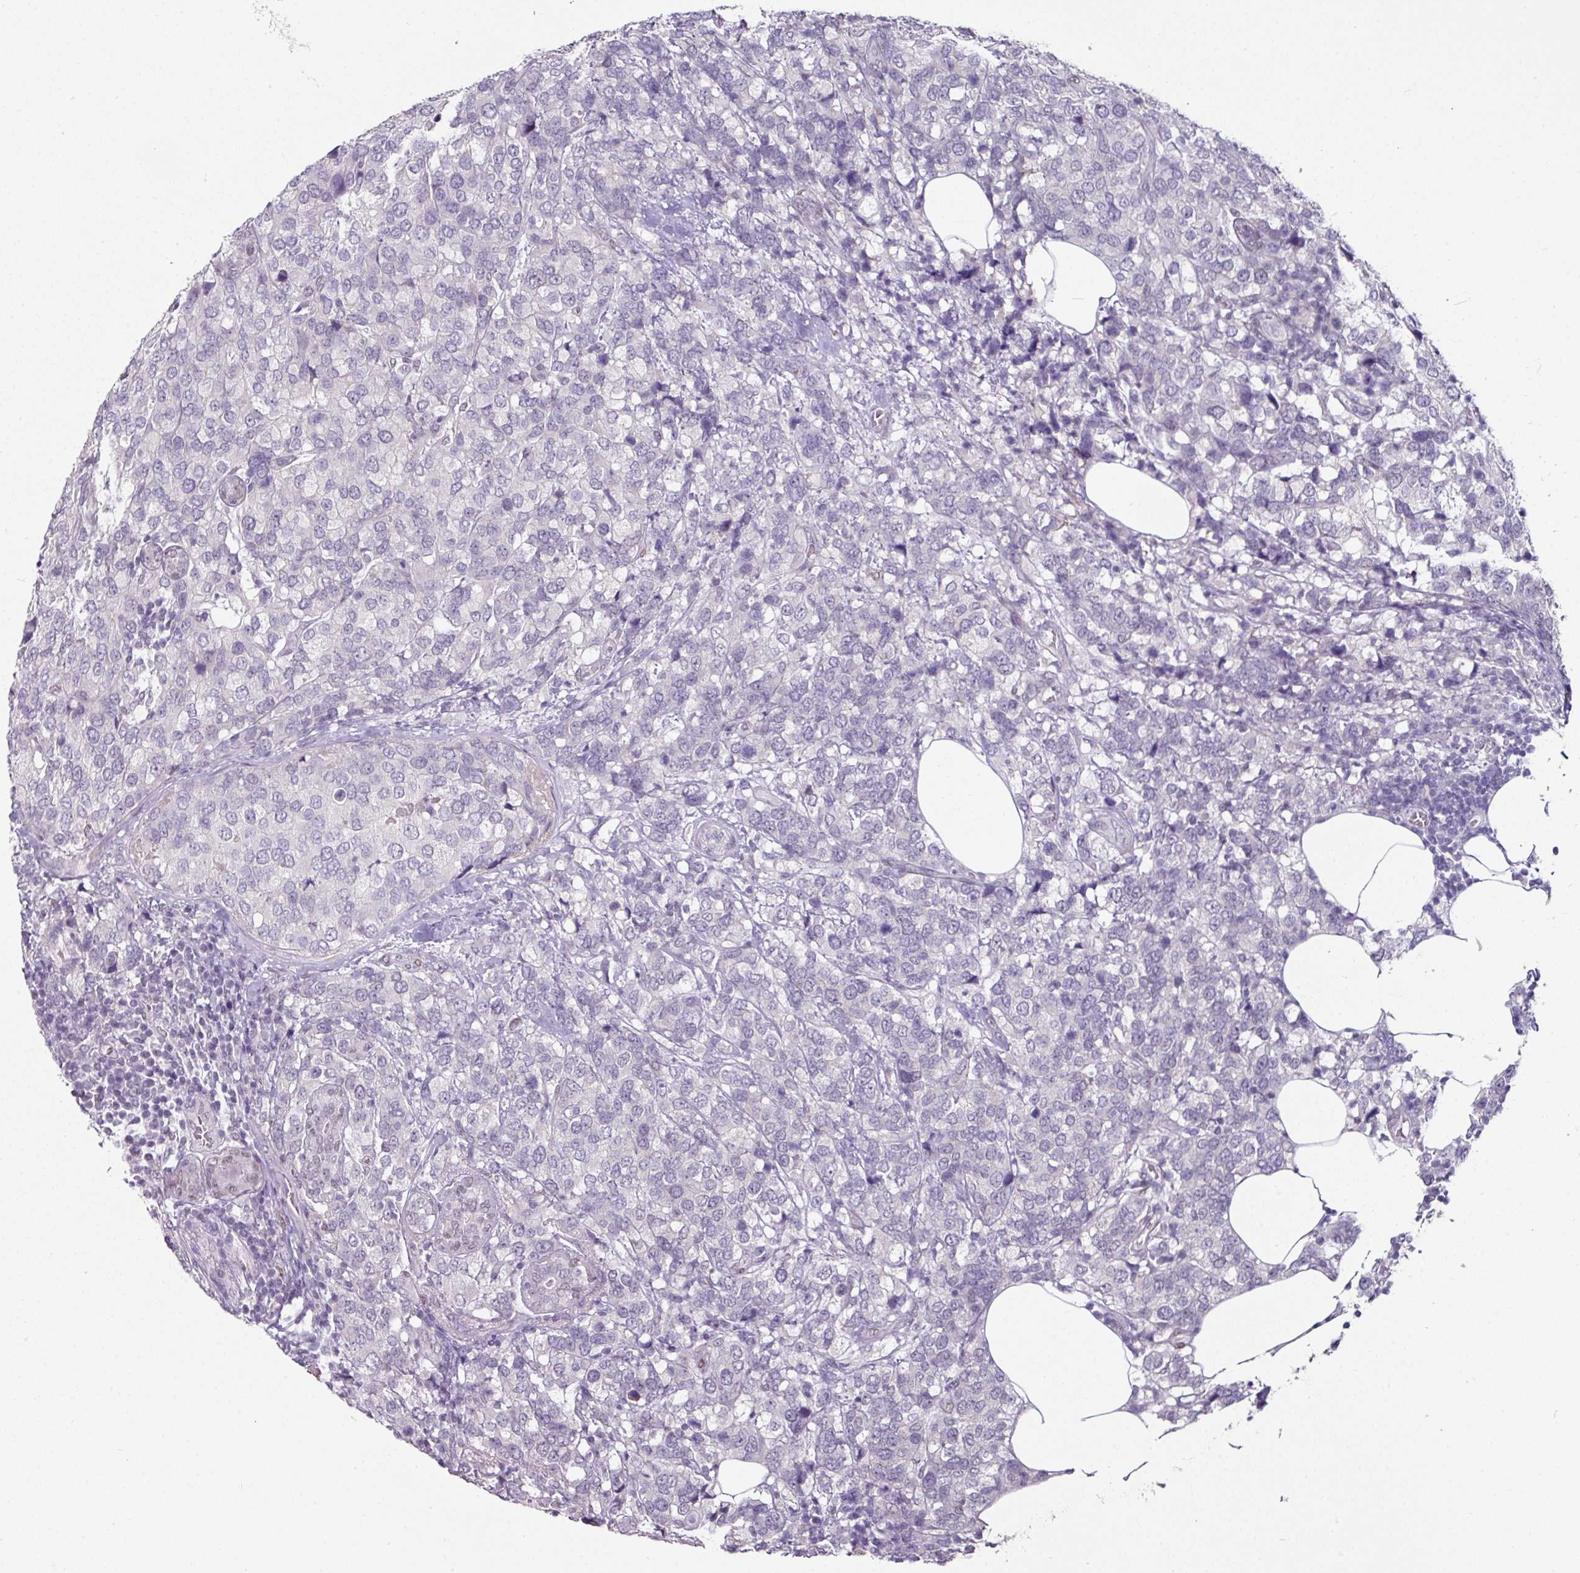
{"staining": {"intensity": "negative", "quantity": "none", "location": "none"}, "tissue": "breast cancer", "cell_type": "Tumor cells", "image_type": "cancer", "snomed": [{"axis": "morphology", "description": "Lobular carcinoma"}, {"axis": "topography", "description": "Breast"}], "caption": "Immunohistochemistry (IHC) image of neoplastic tissue: human breast lobular carcinoma stained with DAB (3,3'-diaminobenzidine) displays no significant protein expression in tumor cells. (DAB IHC visualized using brightfield microscopy, high magnification).", "gene": "ELK1", "patient": {"sex": "female", "age": 59}}